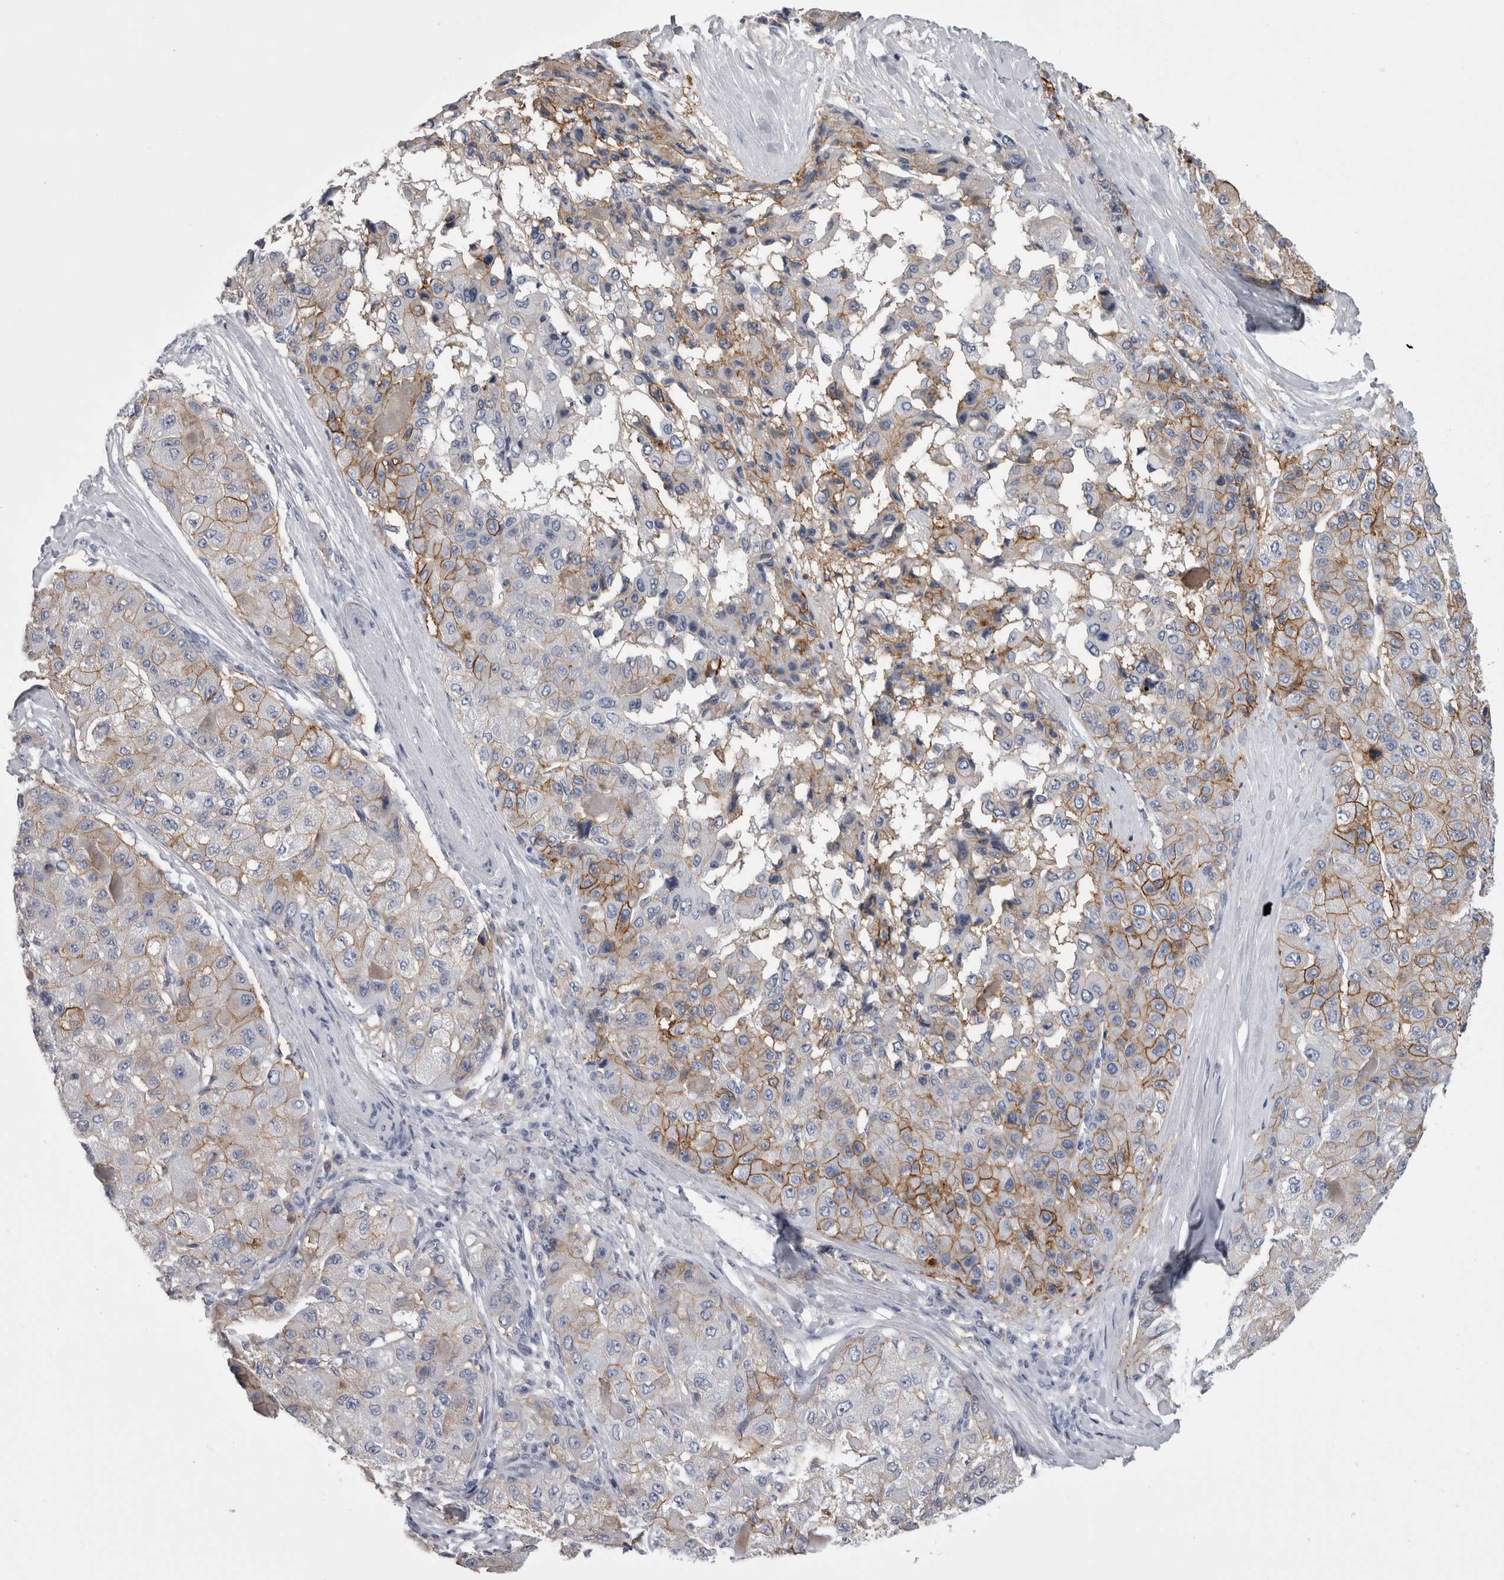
{"staining": {"intensity": "moderate", "quantity": "25%-75%", "location": "cytoplasmic/membranous"}, "tissue": "liver cancer", "cell_type": "Tumor cells", "image_type": "cancer", "snomed": [{"axis": "morphology", "description": "Carcinoma, Hepatocellular, NOS"}, {"axis": "topography", "description": "Liver"}], "caption": "Moderate cytoplasmic/membranous protein staining is seen in about 25%-75% of tumor cells in hepatocellular carcinoma (liver).", "gene": "AFMID", "patient": {"sex": "male", "age": 80}}